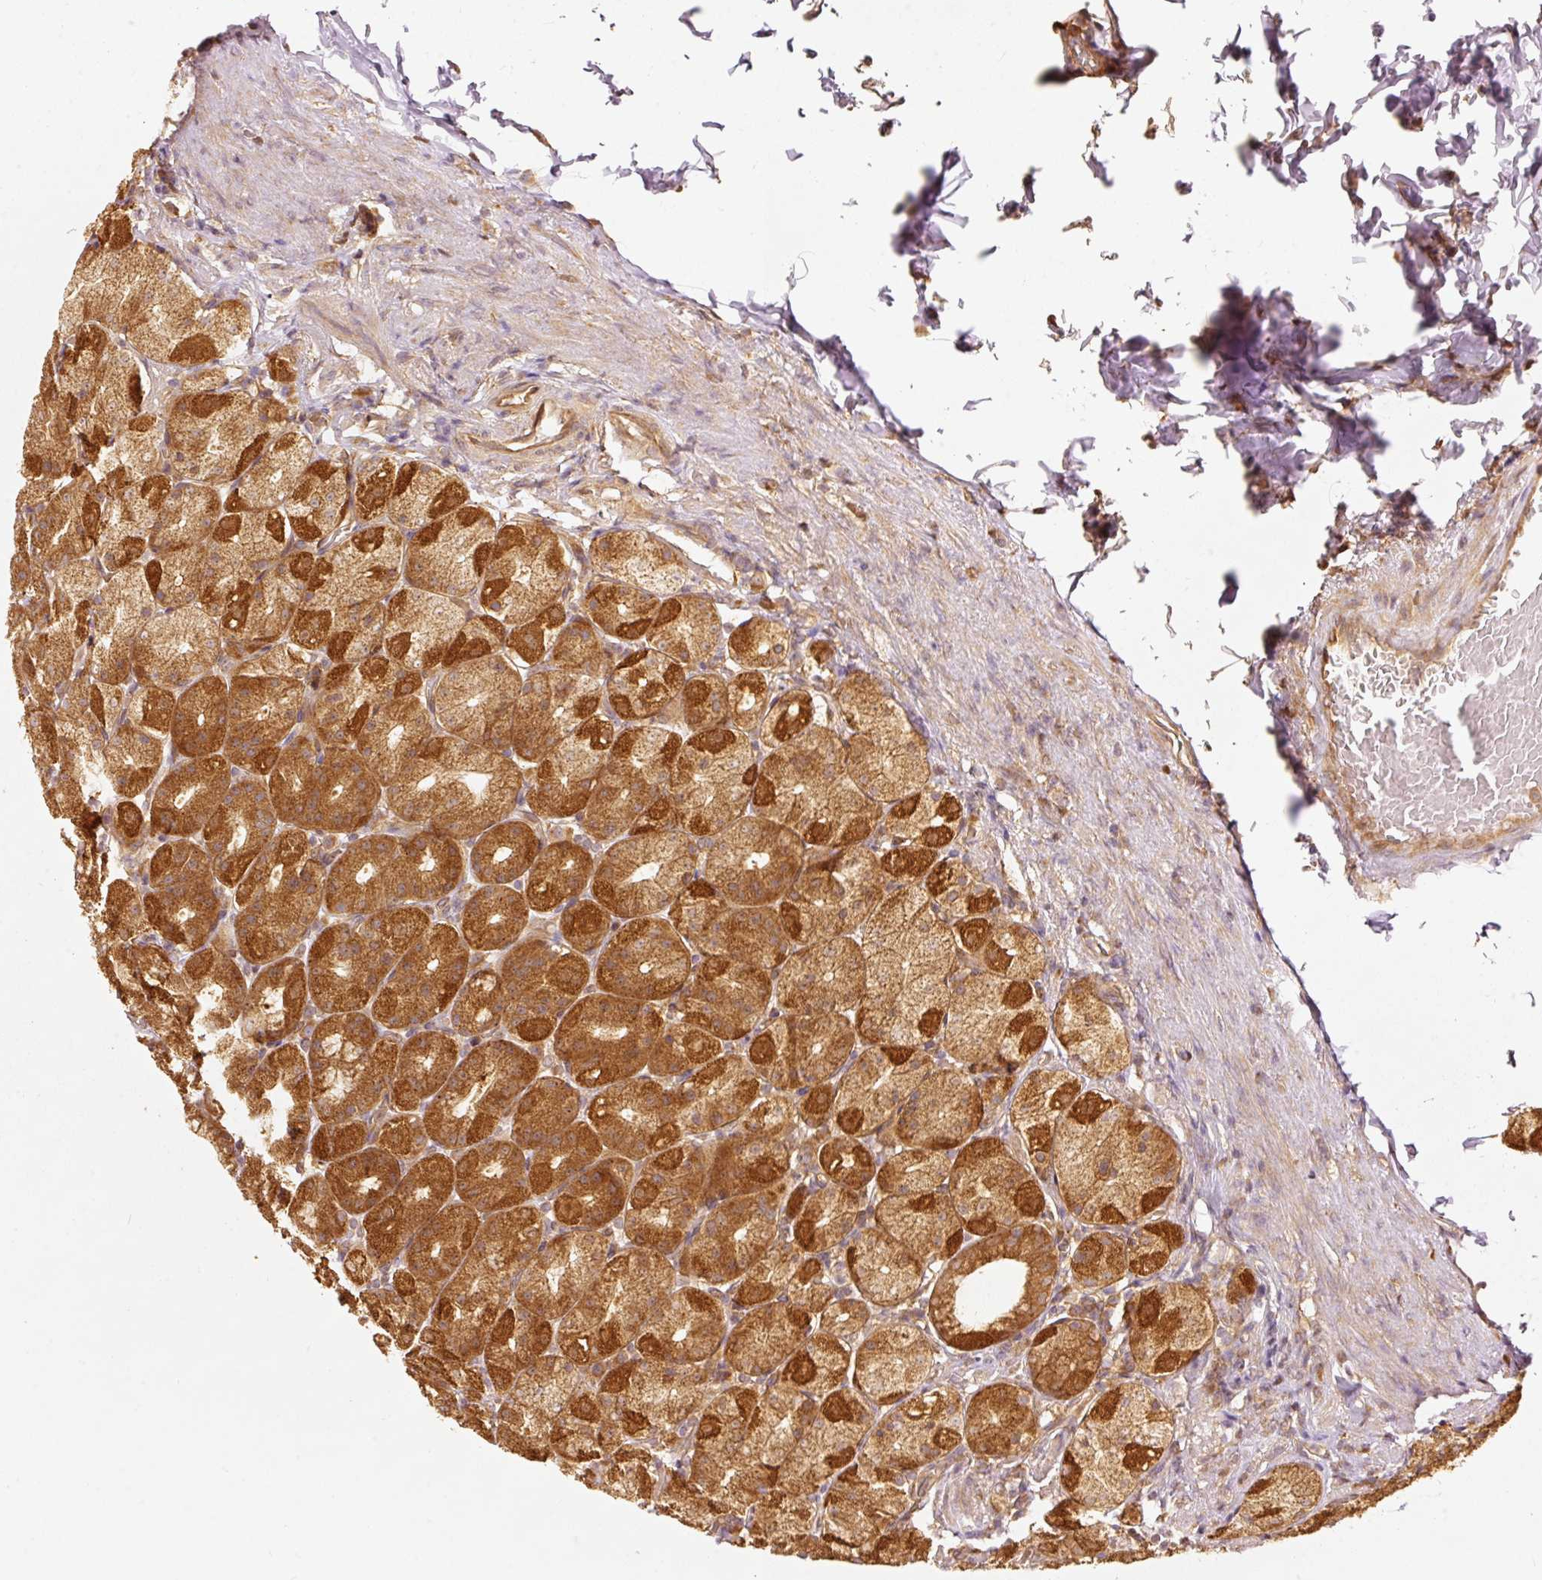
{"staining": {"intensity": "strong", "quantity": ">75%", "location": "cytoplasmic/membranous"}, "tissue": "stomach", "cell_type": "Glandular cells", "image_type": "normal", "snomed": [{"axis": "morphology", "description": "Normal tissue, NOS"}, {"axis": "topography", "description": "Stomach, upper"}, {"axis": "topography", "description": "Stomach"}], "caption": "Brown immunohistochemical staining in unremarkable human stomach reveals strong cytoplasmic/membranous expression in about >75% of glandular cells.", "gene": "EIF3B", "patient": {"sex": "male", "age": 68}}